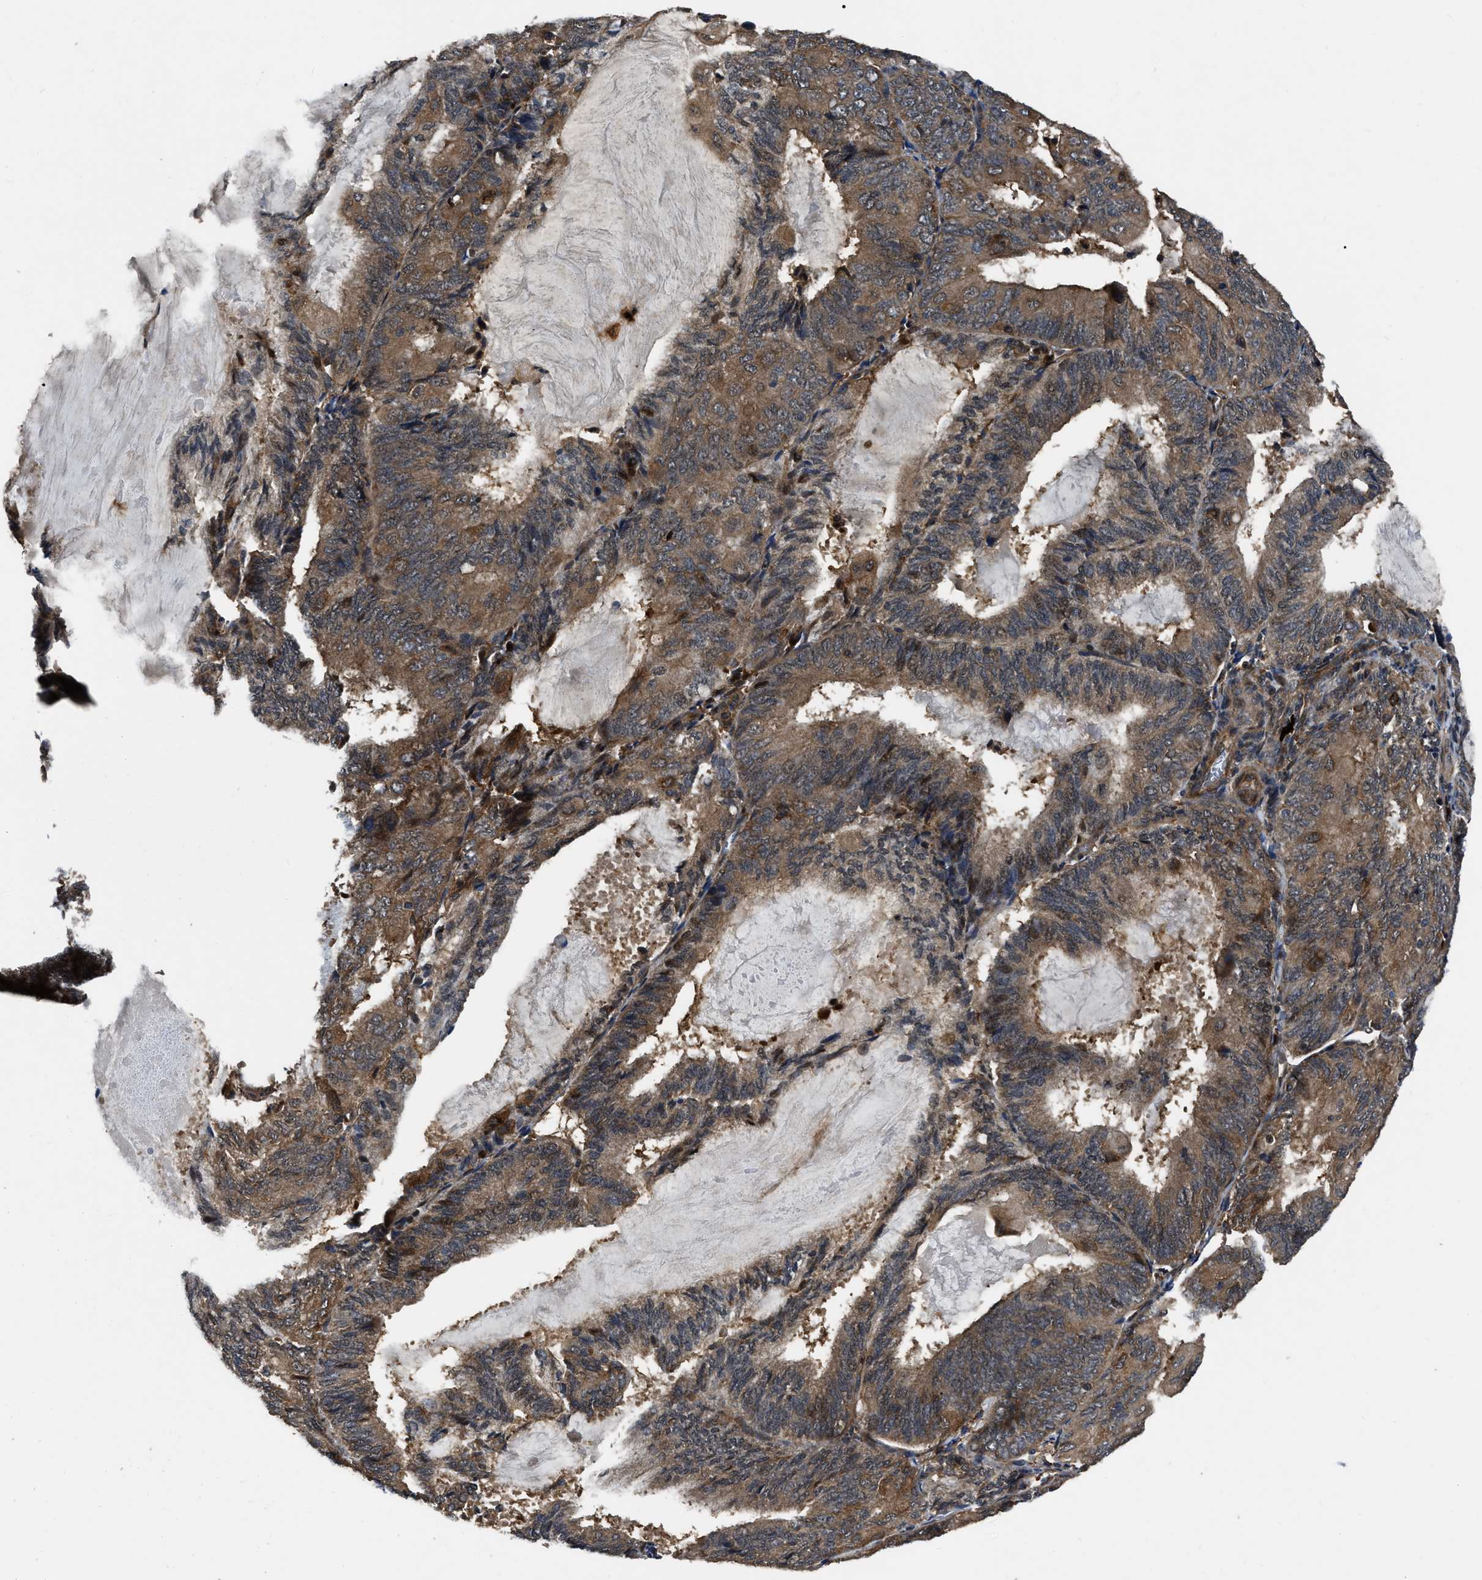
{"staining": {"intensity": "moderate", "quantity": ">75%", "location": "cytoplasmic/membranous"}, "tissue": "endometrial cancer", "cell_type": "Tumor cells", "image_type": "cancer", "snomed": [{"axis": "morphology", "description": "Adenocarcinoma, NOS"}, {"axis": "topography", "description": "Endometrium"}], "caption": "Brown immunohistochemical staining in endometrial cancer (adenocarcinoma) shows moderate cytoplasmic/membranous expression in about >75% of tumor cells.", "gene": "PPWD1", "patient": {"sex": "female", "age": 81}}